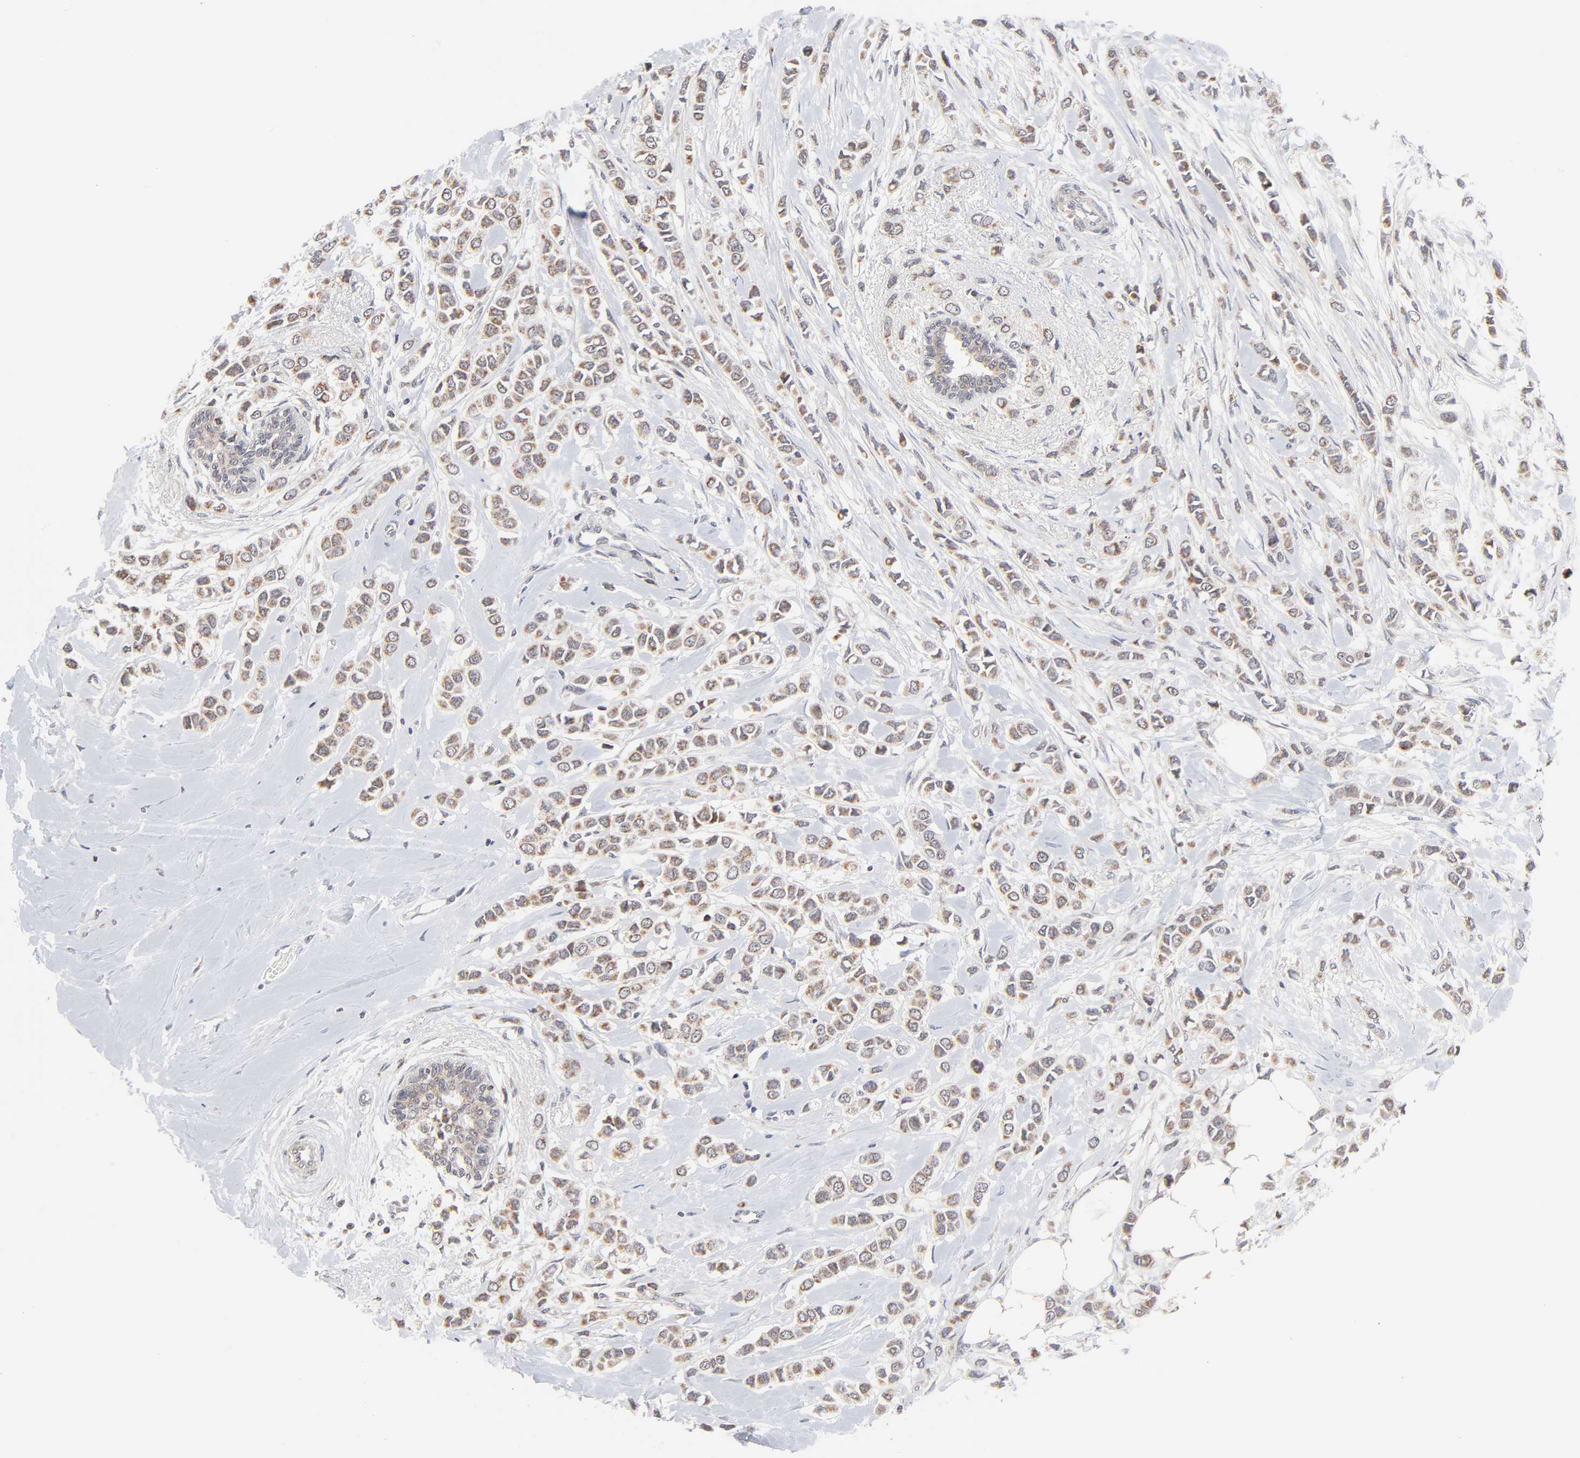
{"staining": {"intensity": "moderate", "quantity": ">75%", "location": "cytoplasmic/membranous"}, "tissue": "breast cancer", "cell_type": "Tumor cells", "image_type": "cancer", "snomed": [{"axis": "morphology", "description": "Lobular carcinoma"}, {"axis": "topography", "description": "Breast"}], "caption": "IHC photomicrograph of neoplastic tissue: lobular carcinoma (breast) stained using IHC exhibits medium levels of moderate protein expression localized specifically in the cytoplasmic/membranous of tumor cells, appearing as a cytoplasmic/membranous brown color.", "gene": "AUH", "patient": {"sex": "female", "age": 51}}